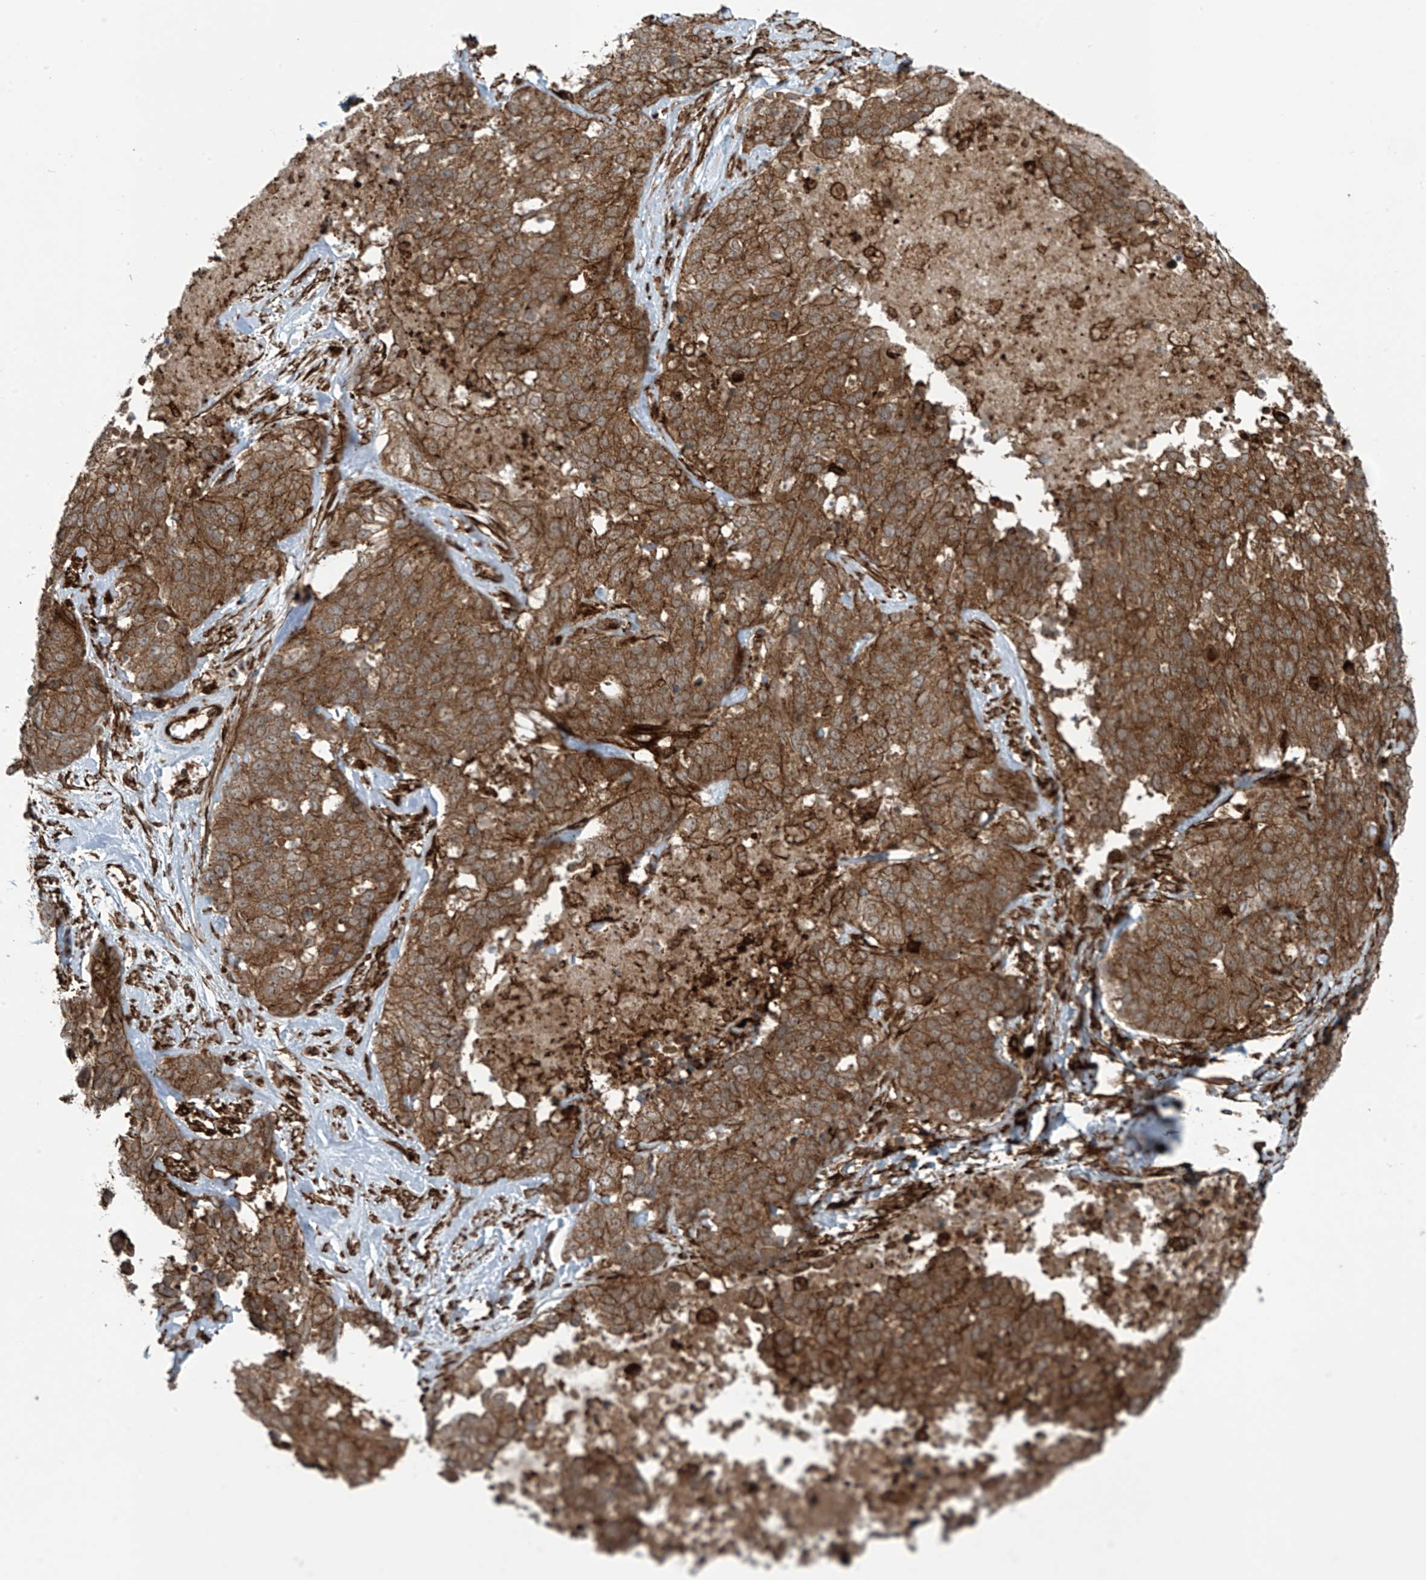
{"staining": {"intensity": "strong", "quantity": ">75%", "location": "cytoplasmic/membranous"}, "tissue": "ovarian cancer", "cell_type": "Tumor cells", "image_type": "cancer", "snomed": [{"axis": "morphology", "description": "Cystadenocarcinoma, serous, NOS"}, {"axis": "topography", "description": "Ovary"}], "caption": "Serous cystadenocarcinoma (ovarian) stained with a protein marker reveals strong staining in tumor cells.", "gene": "SLC9A2", "patient": {"sex": "female", "age": 44}}